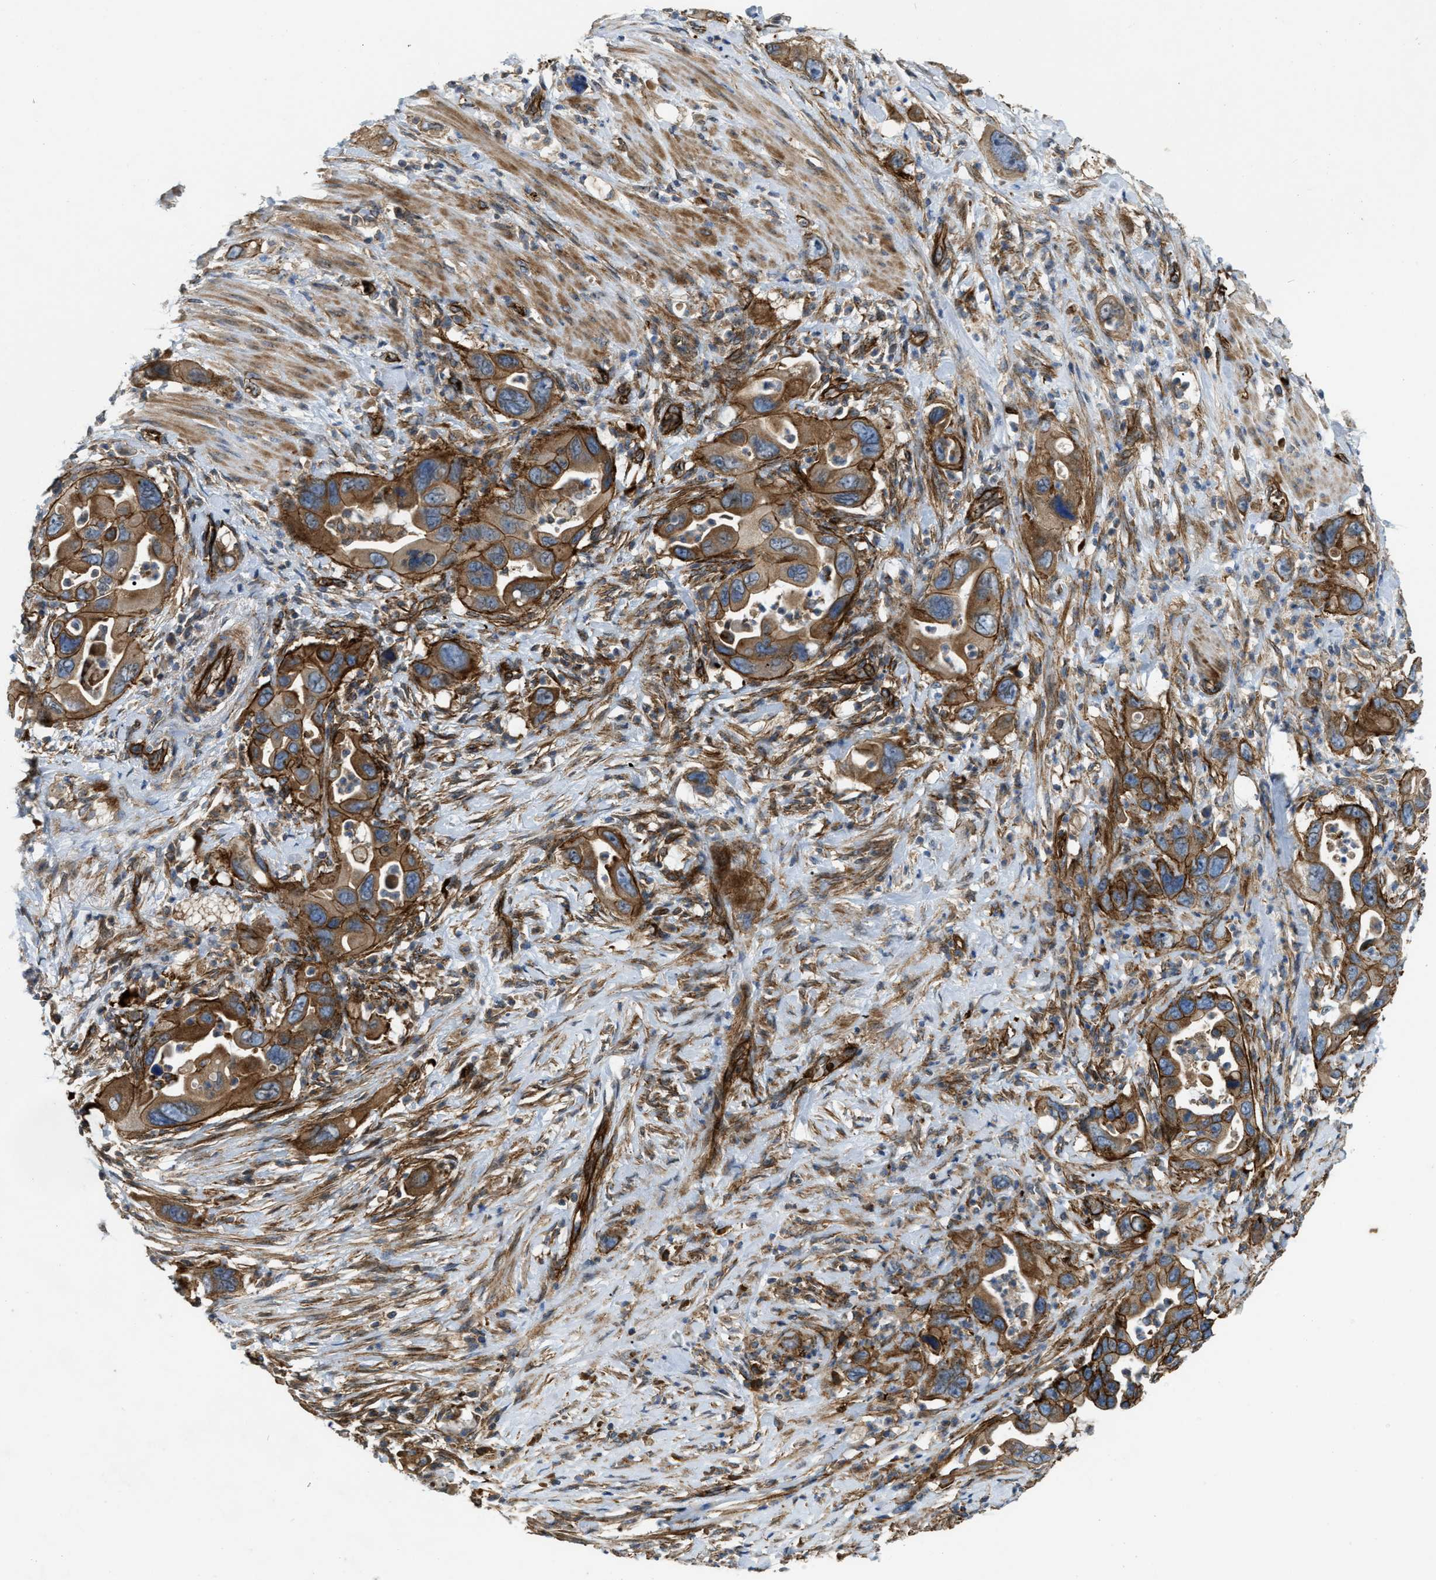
{"staining": {"intensity": "moderate", "quantity": ">75%", "location": "cytoplasmic/membranous"}, "tissue": "pancreatic cancer", "cell_type": "Tumor cells", "image_type": "cancer", "snomed": [{"axis": "morphology", "description": "Adenocarcinoma, NOS"}, {"axis": "topography", "description": "Pancreas"}], "caption": "Immunohistochemistry (IHC) of pancreatic adenocarcinoma shows medium levels of moderate cytoplasmic/membranous staining in about >75% of tumor cells.", "gene": "ERC1", "patient": {"sex": "female", "age": 70}}